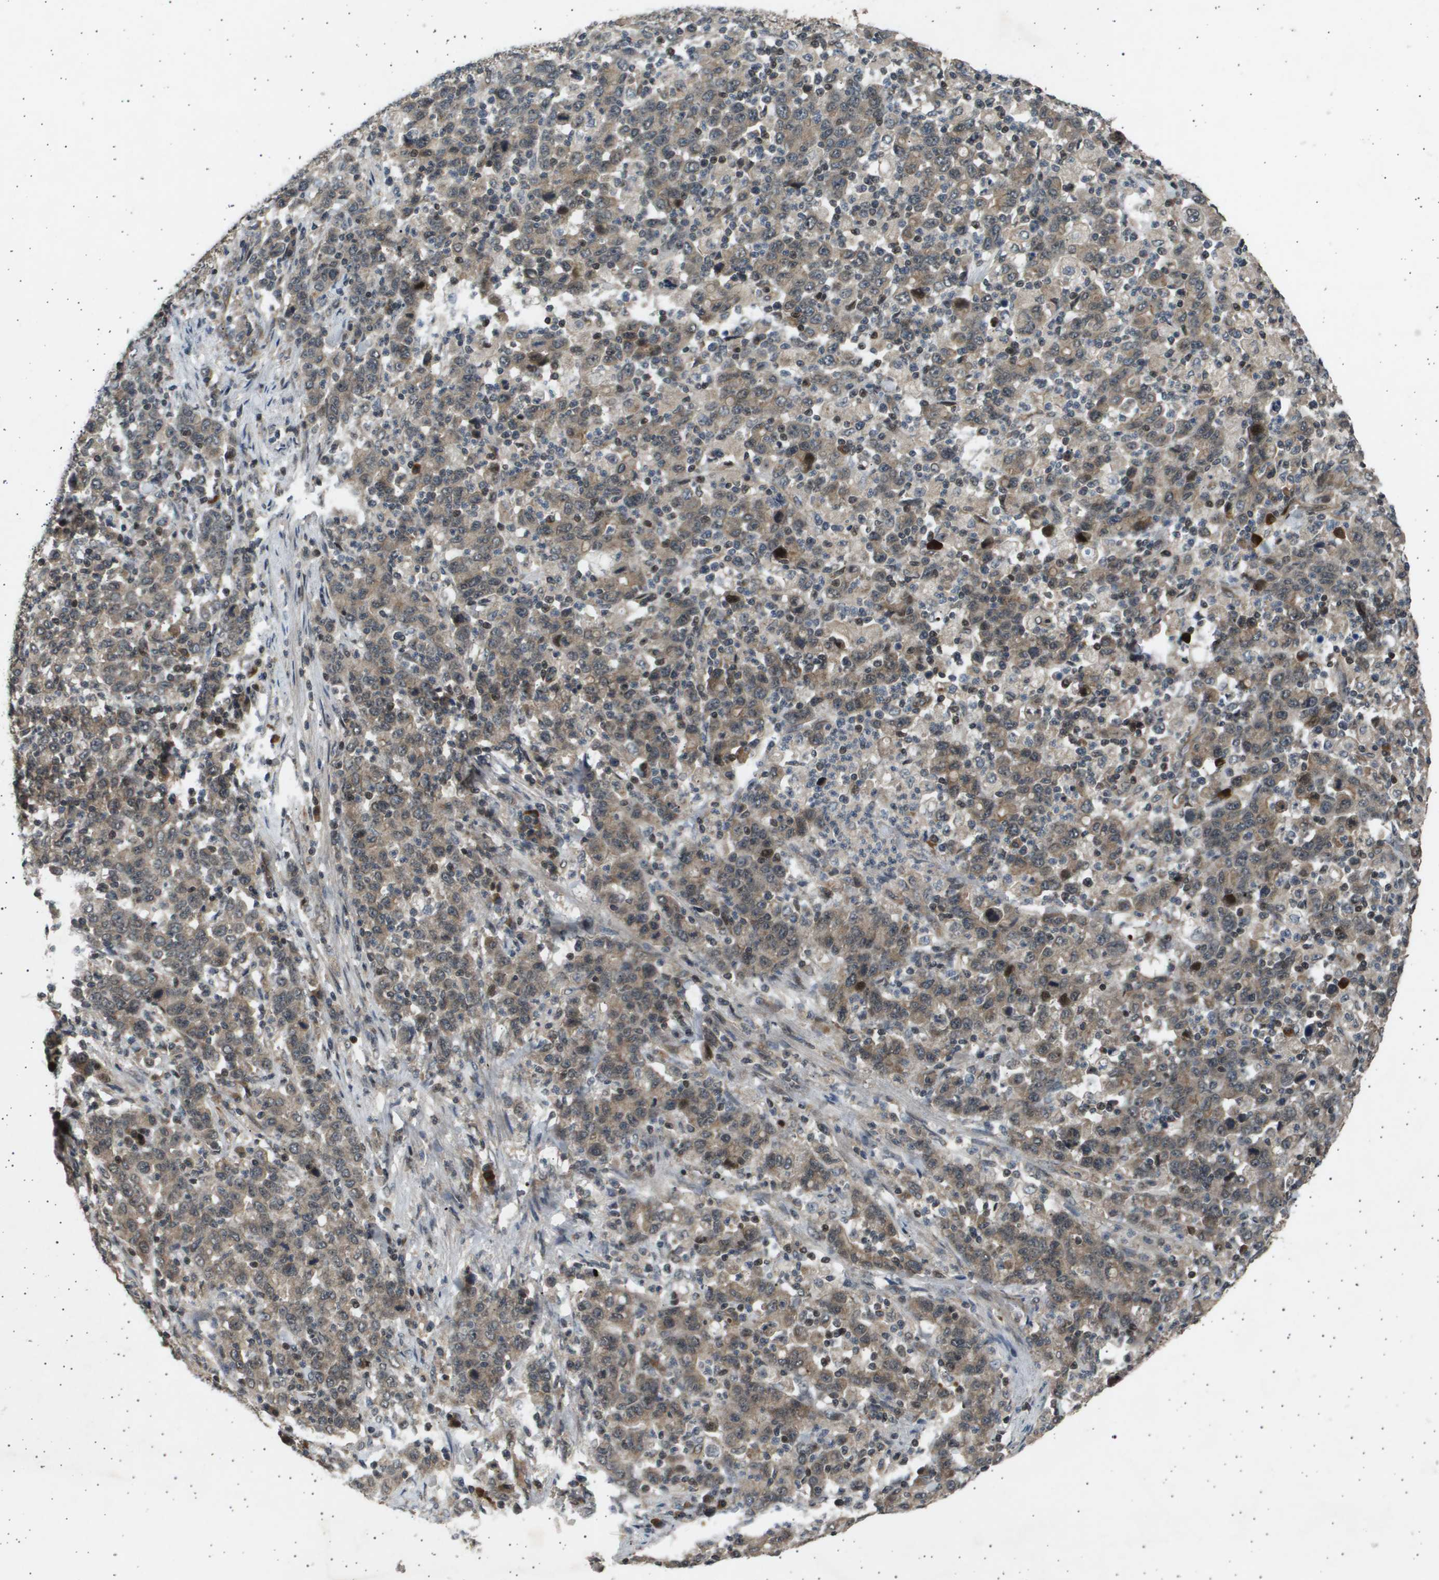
{"staining": {"intensity": "moderate", "quantity": ">75%", "location": "cytoplasmic/membranous"}, "tissue": "stomach cancer", "cell_type": "Tumor cells", "image_type": "cancer", "snomed": [{"axis": "morphology", "description": "Adenocarcinoma, NOS"}, {"axis": "topography", "description": "Stomach, upper"}], "caption": "Stomach cancer stained for a protein demonstrates moderate cytoplasmic/membranous positivity in tumor cells.", "gene": "TNRC6A", "patient": {"sex": "male", "age": 69}}